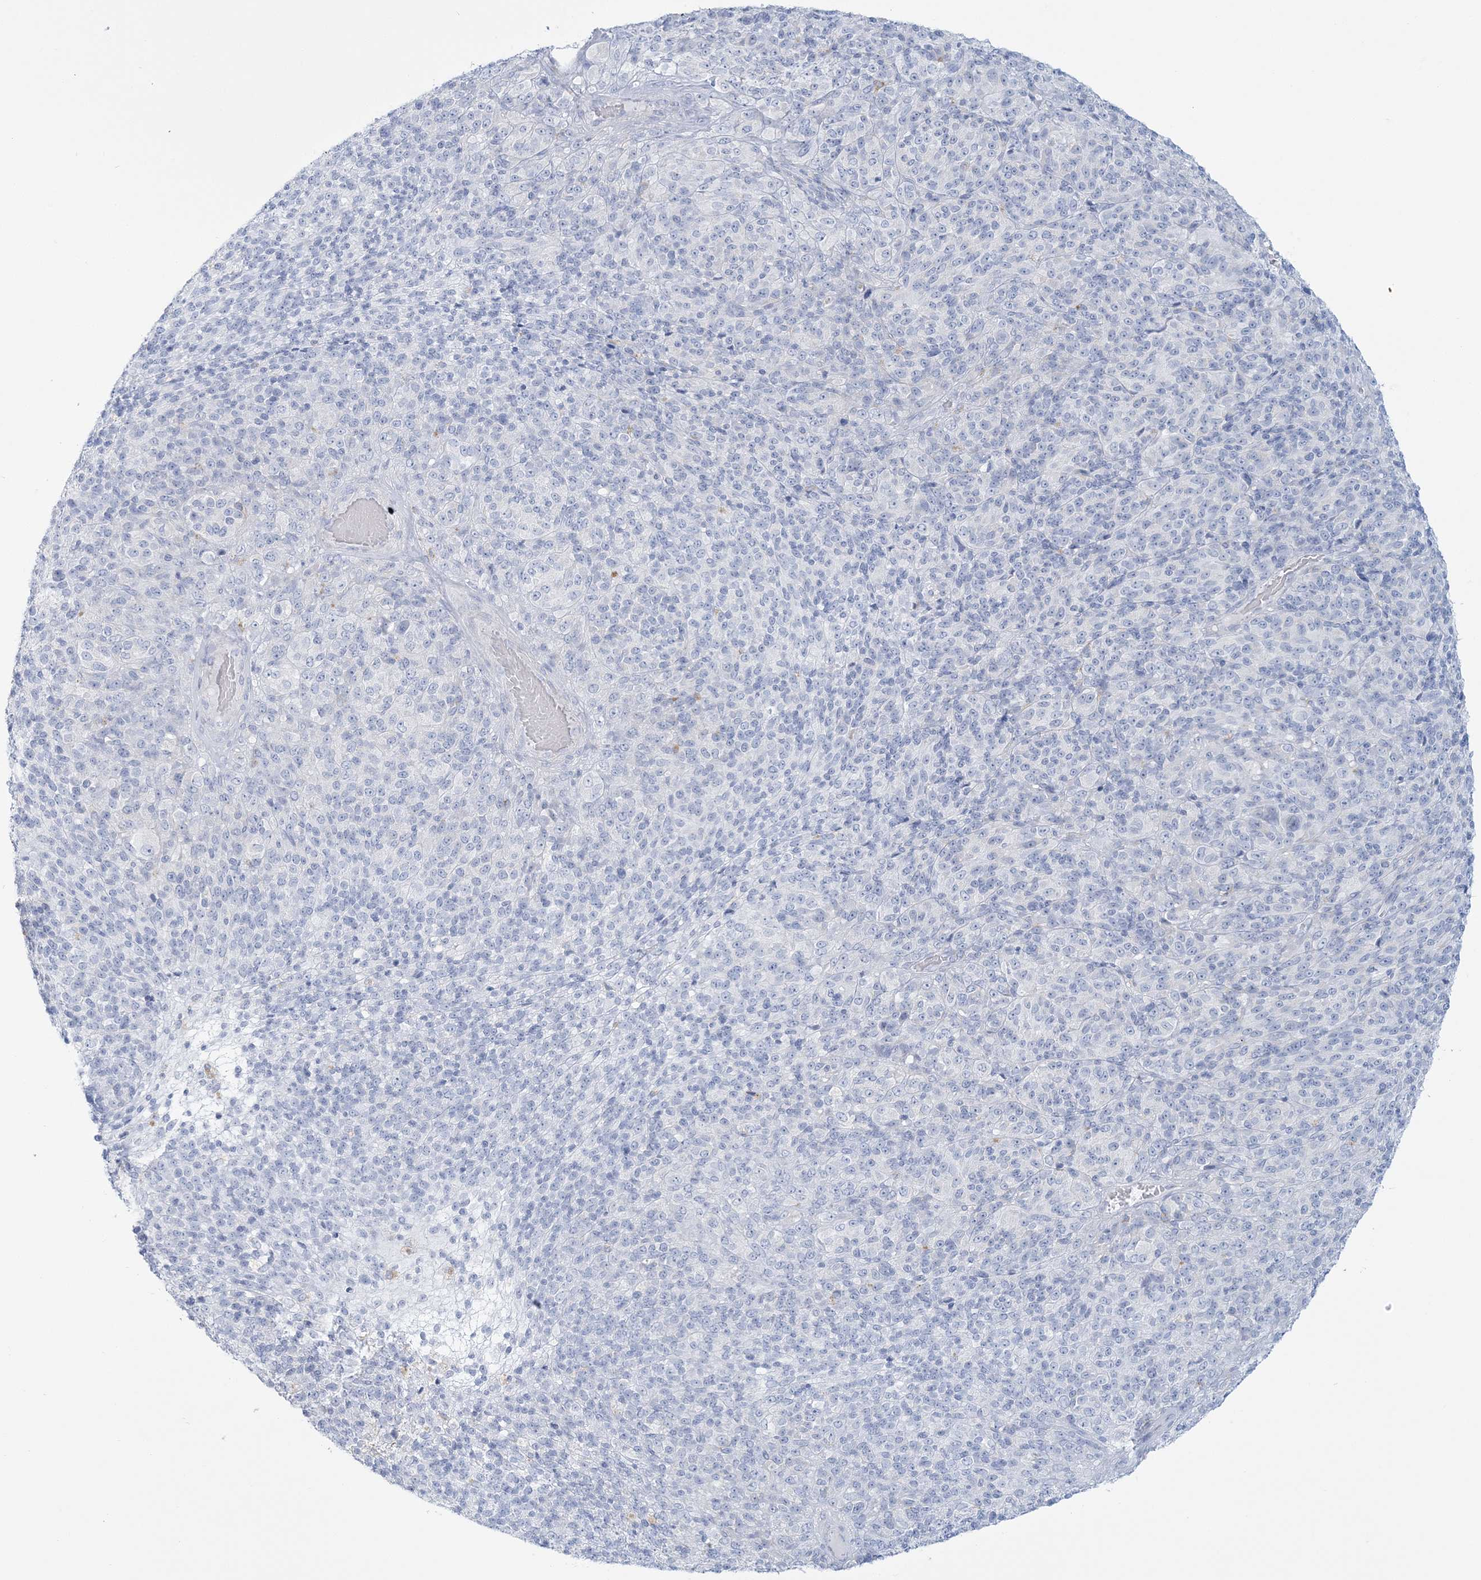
{"staining": {"intensity": "negative", "quantity": "none", "location": "none"}, "tissue": "melanoma", "cell_type": "Tumor cells", "image_type": "cancer", "snomed": [{"axis": "morphology", "description": "Malignant melanoma, Metastatic site"}, {"axis": "topography", "description": "Brain"}], "caption": "Immunohistochemical staining of human malignant melanoma (metastatic site) demonstrates no significant positivity in tumor cells. (Stains: DAB (3,3'-diaminobenzidine) immunohistochemistry with hematoxylin counter stain, Microscopy: brightfield microscopy at high magnification).", "gene": "ADGB", "patient": {"sex": "female", "age": 56}}